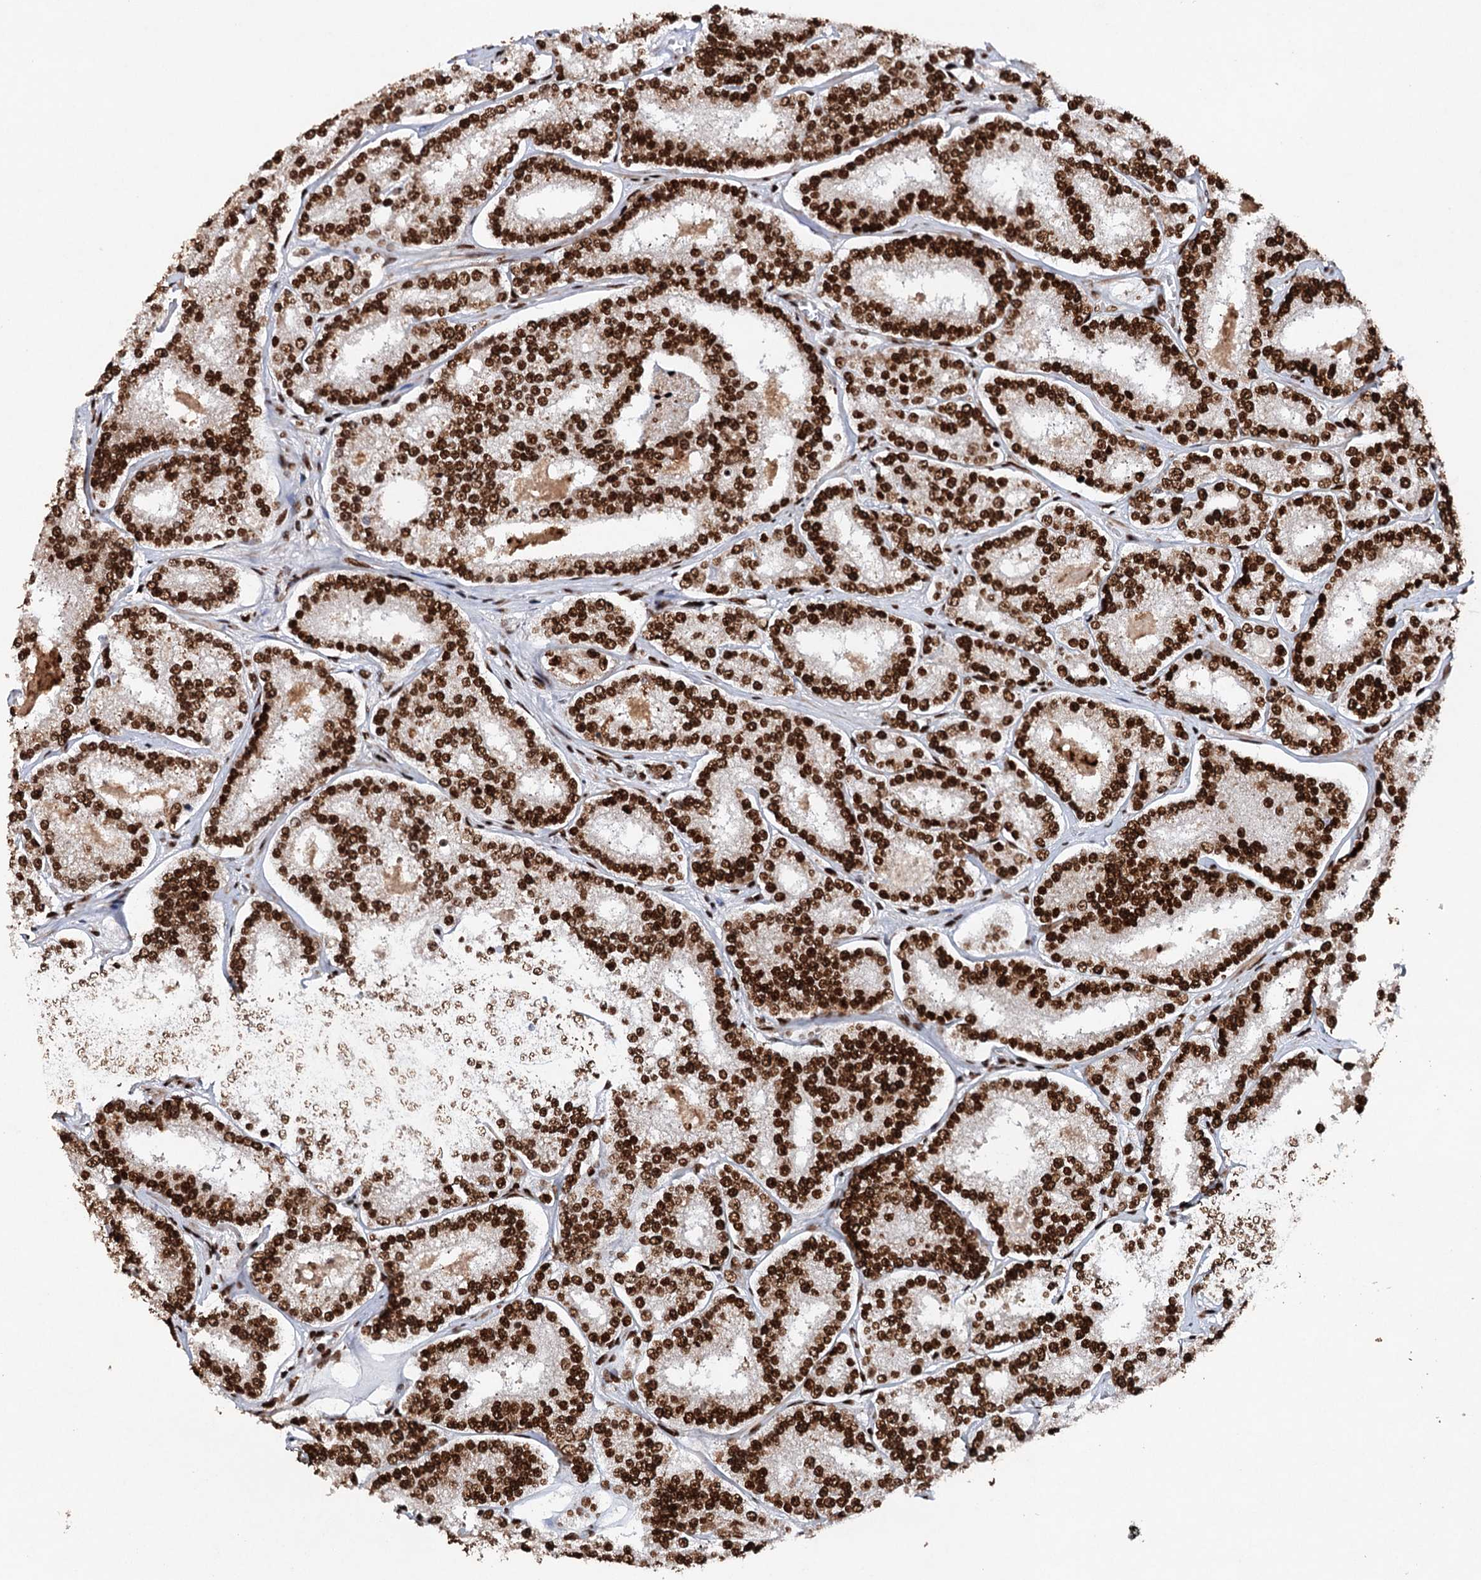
{"staining": {"intensity": "strong", "quantity": ">75%", "location": "nuclear"}, "tissue": "prostate cancer", "cell_type": "Tumor cells", "image_type": "cancer", "snomed": [{"axis": "morphology", "description": "Normal tissue, NOS"}, {"axis": "morphology", "description": "Adenocarcinoma, High grade"}, {"axis": "topography", "description": "Prostate"}], "caption": "This micrograph exhibits immunohistochemistry (IHC) staining of human prostate adenocarcinoma (high-grade), with high strong nuclear staining in approximately >75% of tumor cells.", "gene": "MATR3", "patient": {"sex": "male", "age": 83}}